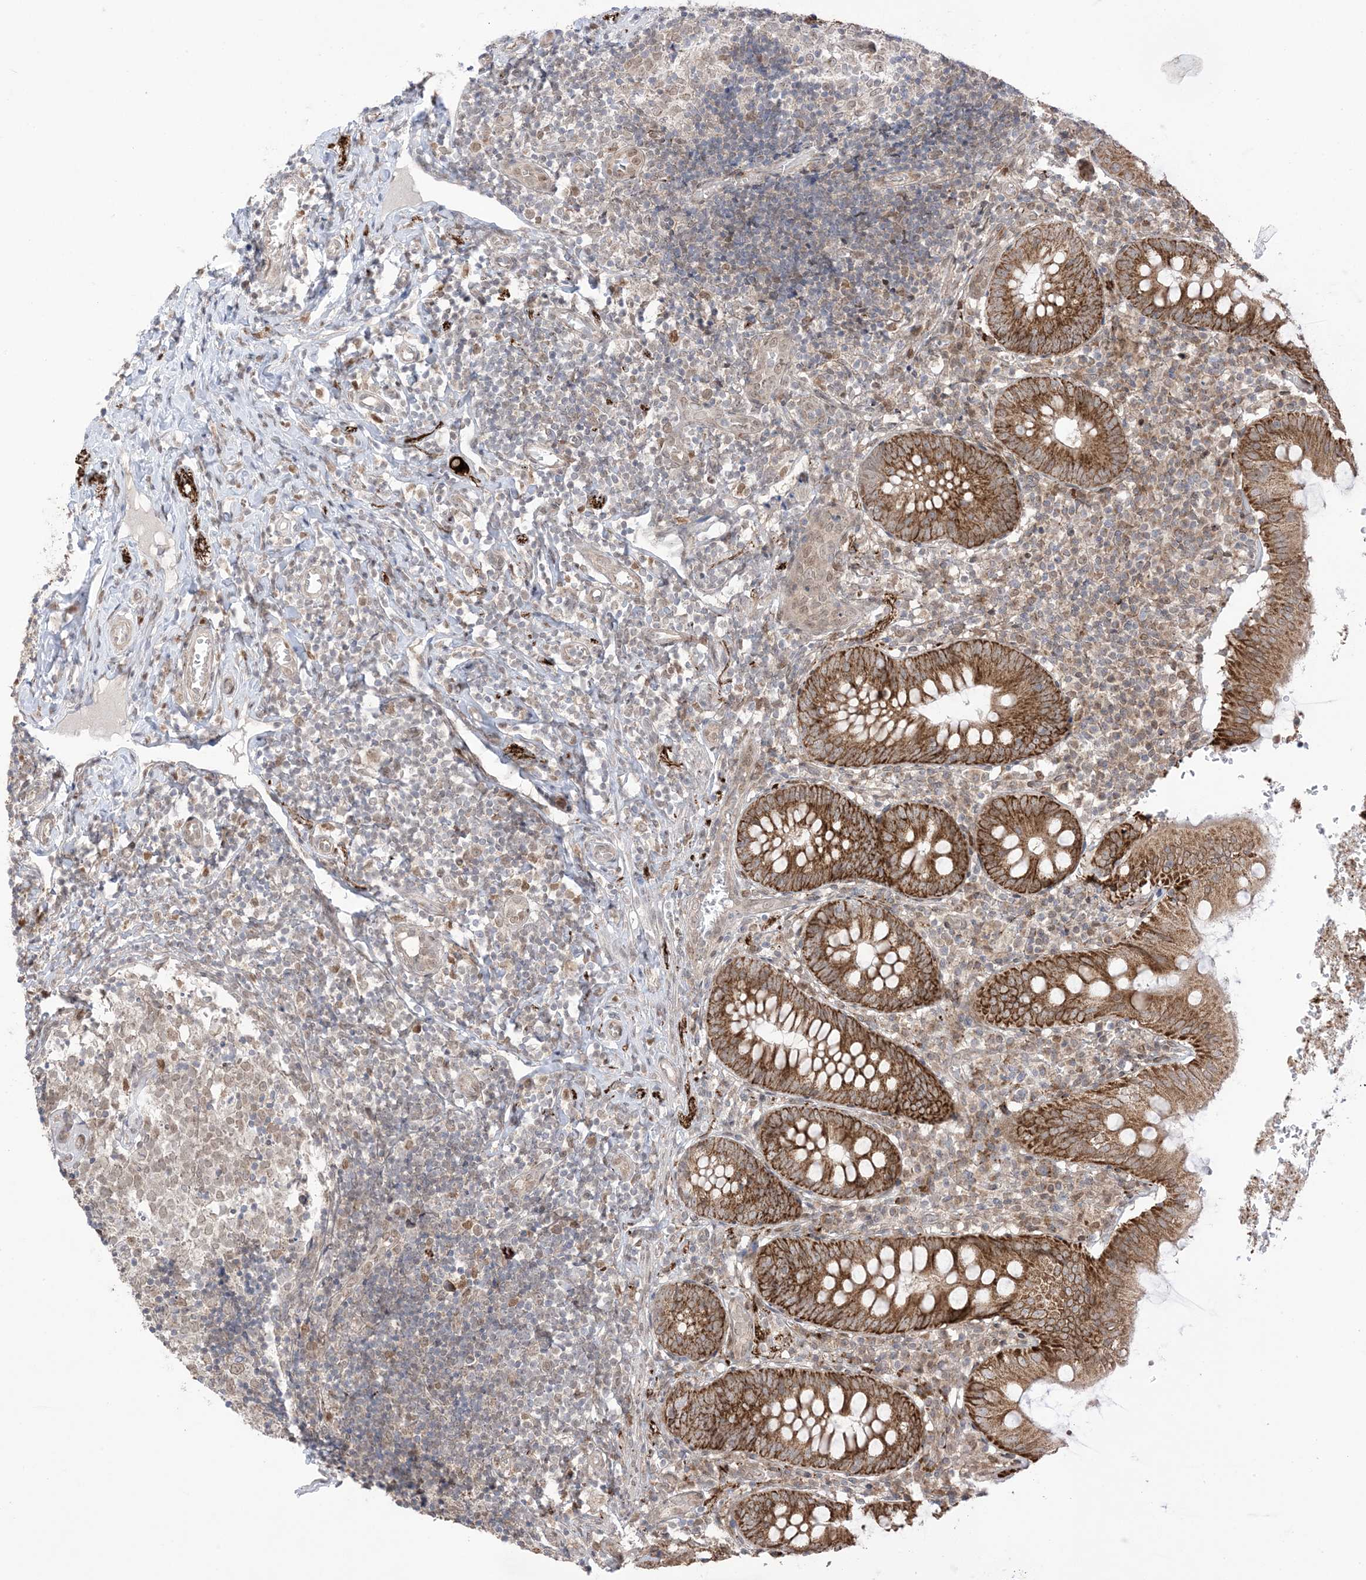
{"staining": {"intensity": "strong", "quantity": ">75%", "location": "cytoplasmic/membranous"}, "tissue": "appendix", "cell_type": "Glandular cells", "image_type": "normal", "snomed": [{"axis": "morphology", "description": "Normal tissue, NOS"}, {"axis": "topography", "description": "Appendix"}], "caption": "Glandular cells show strong cytoplasmic/membranous expression in about >75% of cells in benign appendix. Nuclei are stained in blue.", "gene": "UBE2E2", "patient": {"sex": "male", "age": 8}}